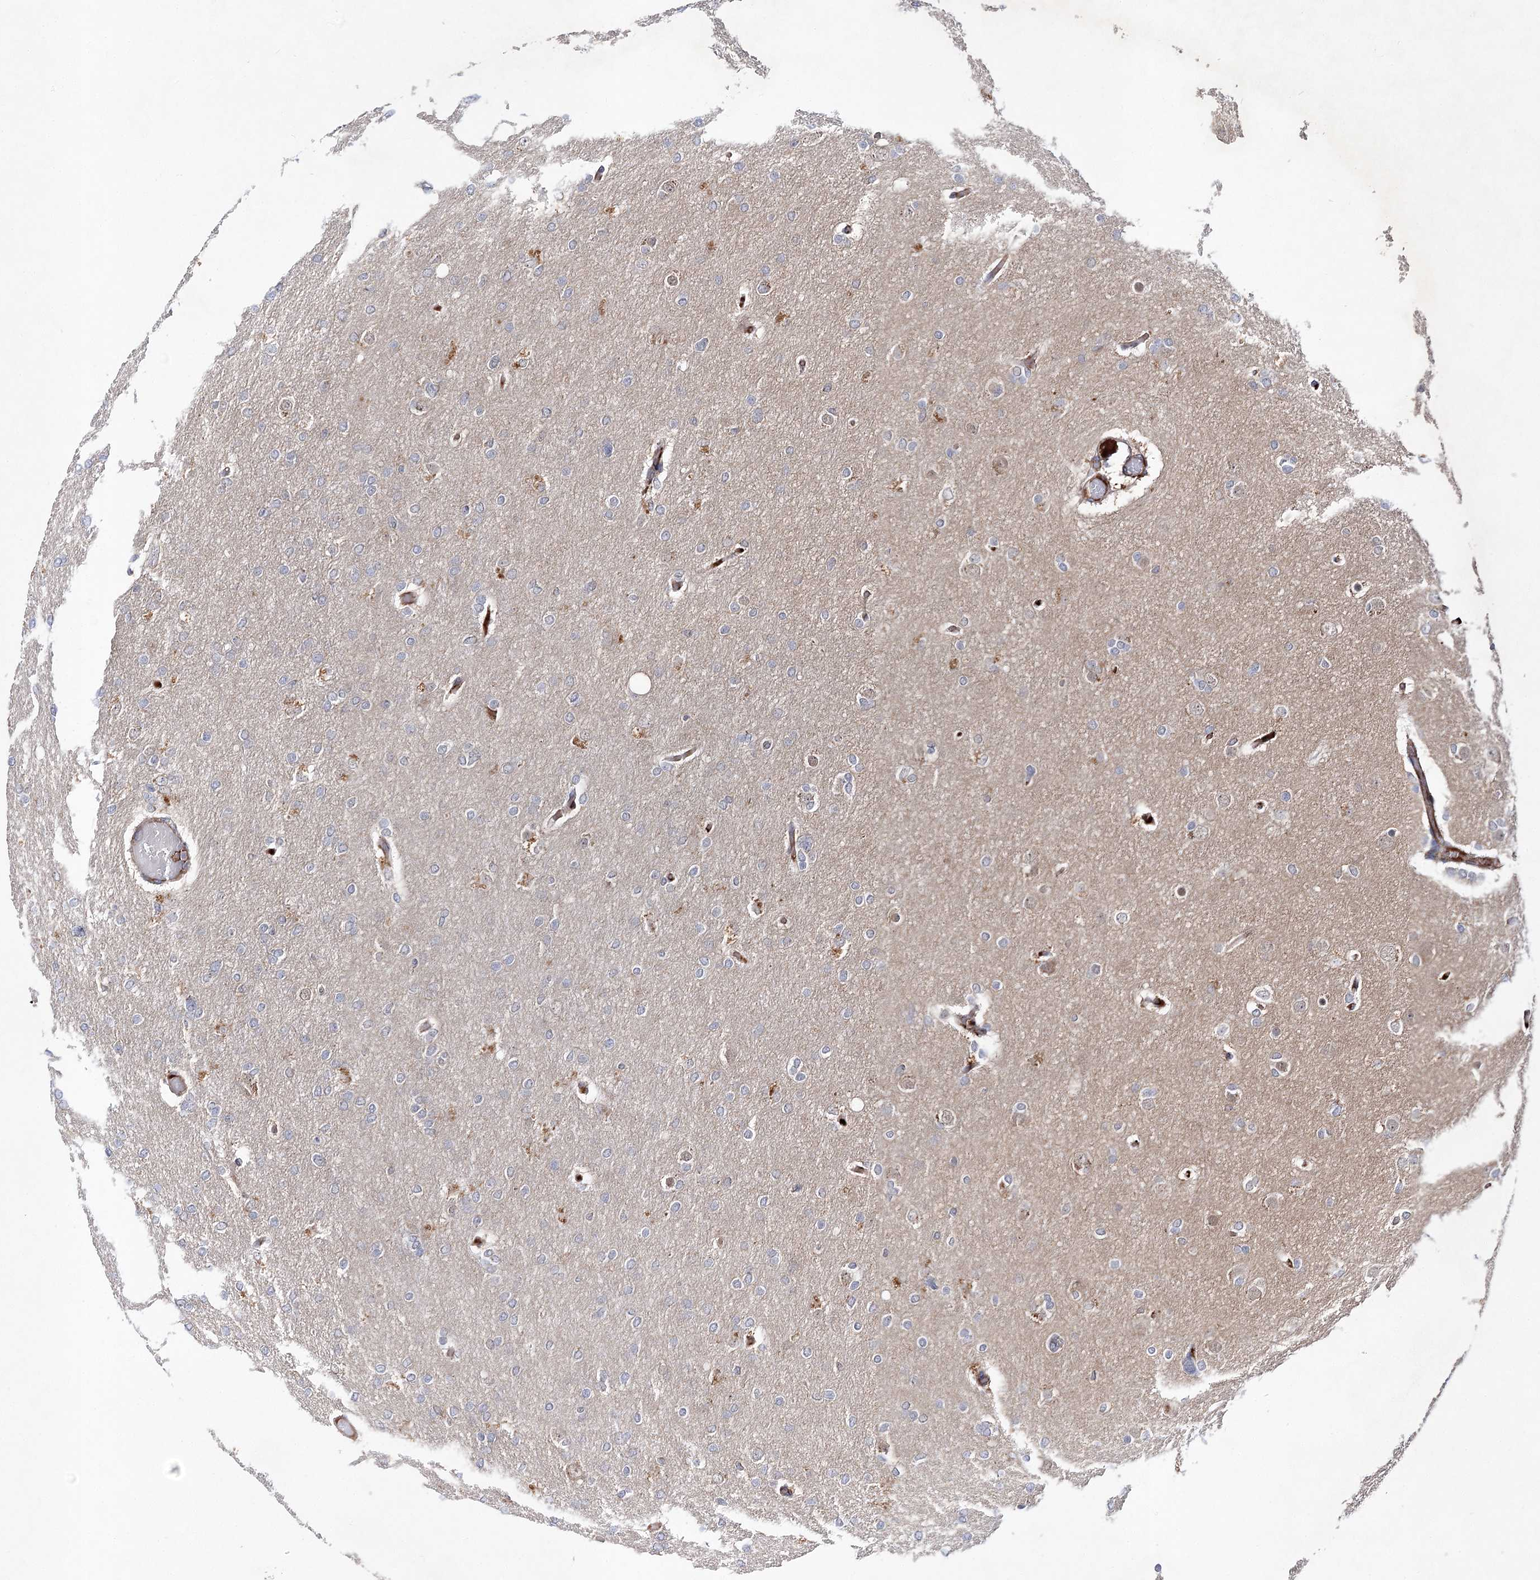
{"staining": {"intensity": "negative", "quantity": "none", "location": "none"}, "tissue": "glioma", "cell_type": "Tumor cells", "image_type": "cancer", "snomed": [{"axis": "morphology", "description": "Glioma, malignant, High grade"}, {"axis": "topography", "description": "Cerebral cortex"}], "caption": "IHC micrograph of human glioma stained for a protein (brown), which demonstrates no expression in tumor cells.", "gene": "ARHGAP32", "patient": {"sex": "female", "age": 36}}